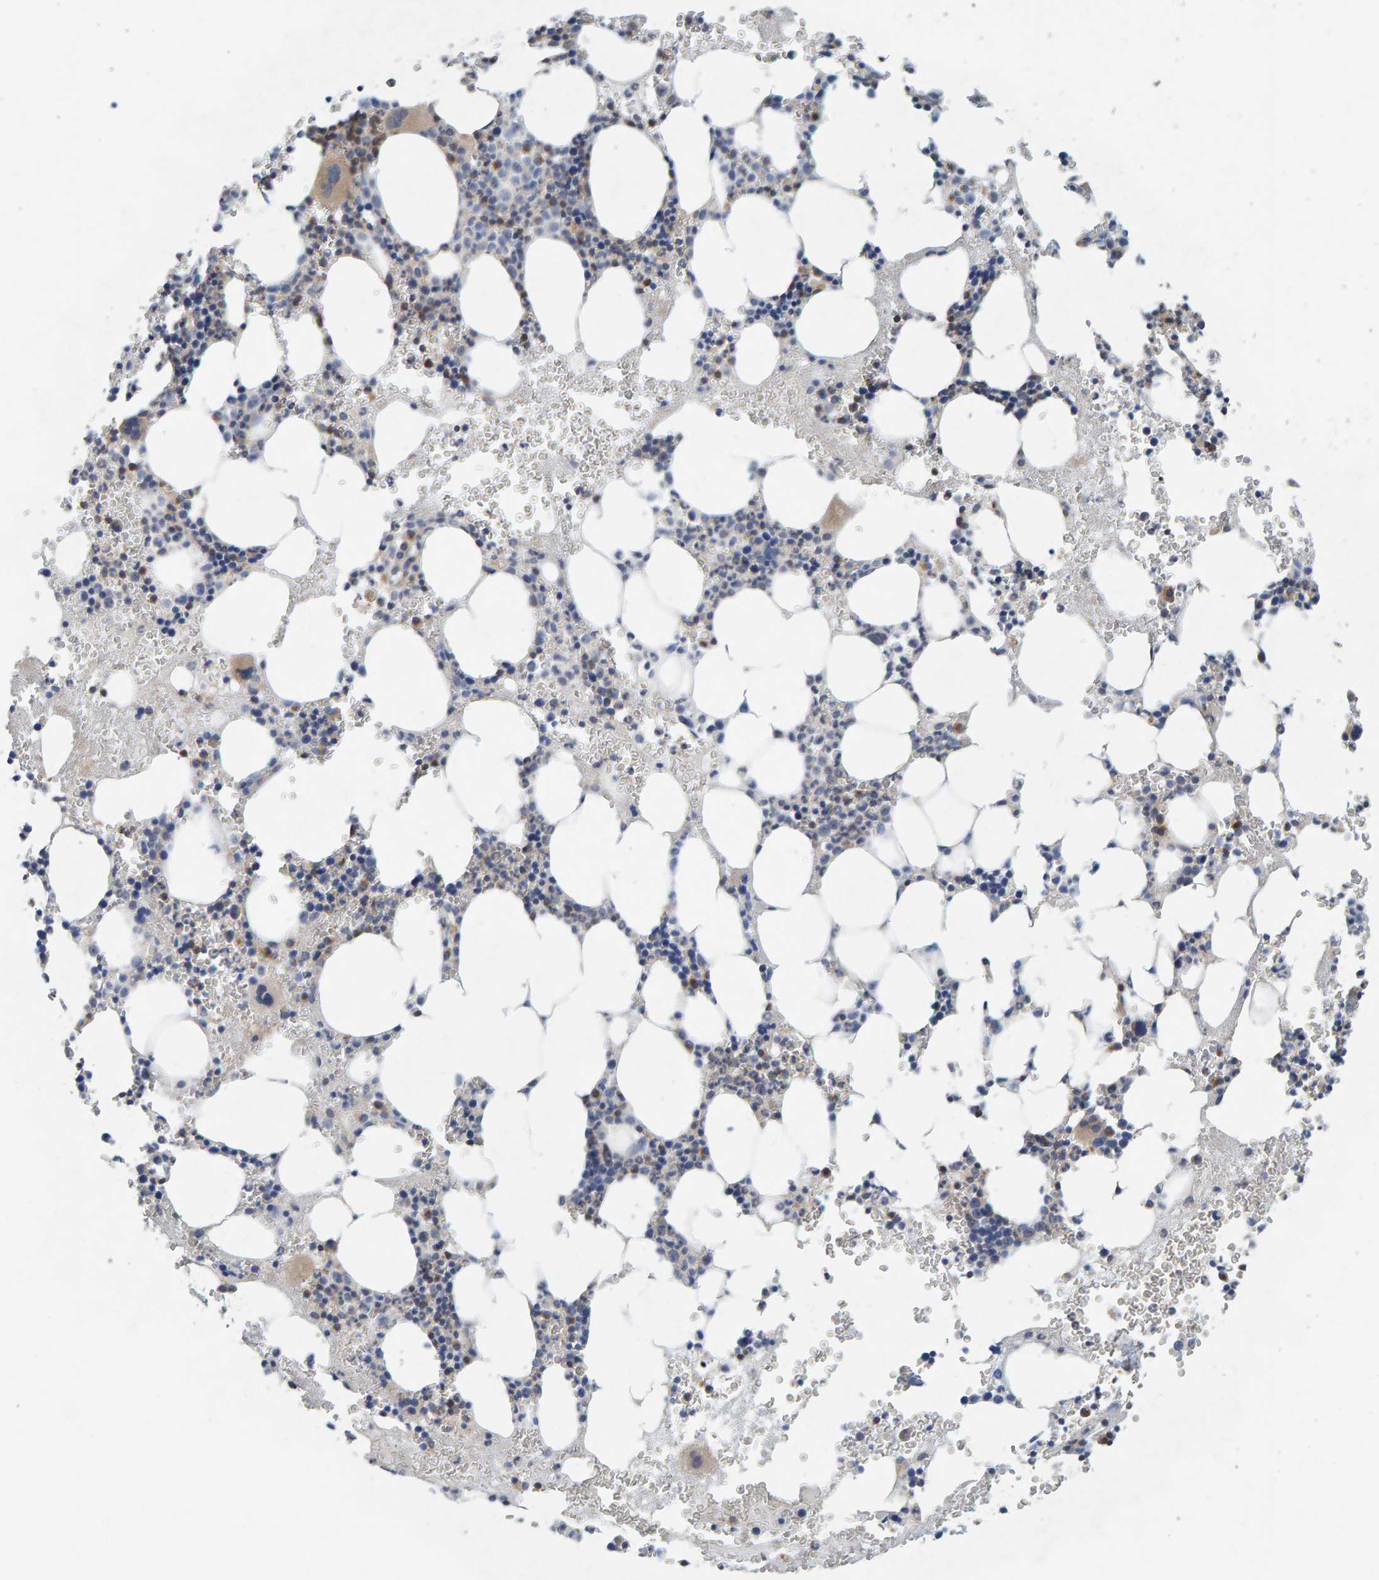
{"staining": {"intensity": "weak", "quantity": "25%-75%", "location": "cytoplasmic/membranous"}, "tissue": "bone marrow", "cell_type": "Hematopoietic cells", "image_type": "normal", "snomed": [{"axis": "morphology", "description": "Normal tissue, NOS"}, {"axis": "morphology", "description": "Inflammation, NOS"}, {"axis": "topography", "description": "Bone marrow"}], "caption": "Hematopoietic cells show weak cytoplasmic/membranous staining in approximately 25%-75% of cells in unremarkable bone marrow. (Brightfield microscopy of DAB IHC at high magnification).", "gene": "CCM2", "patient": {"sex": "female", "age": 67}}